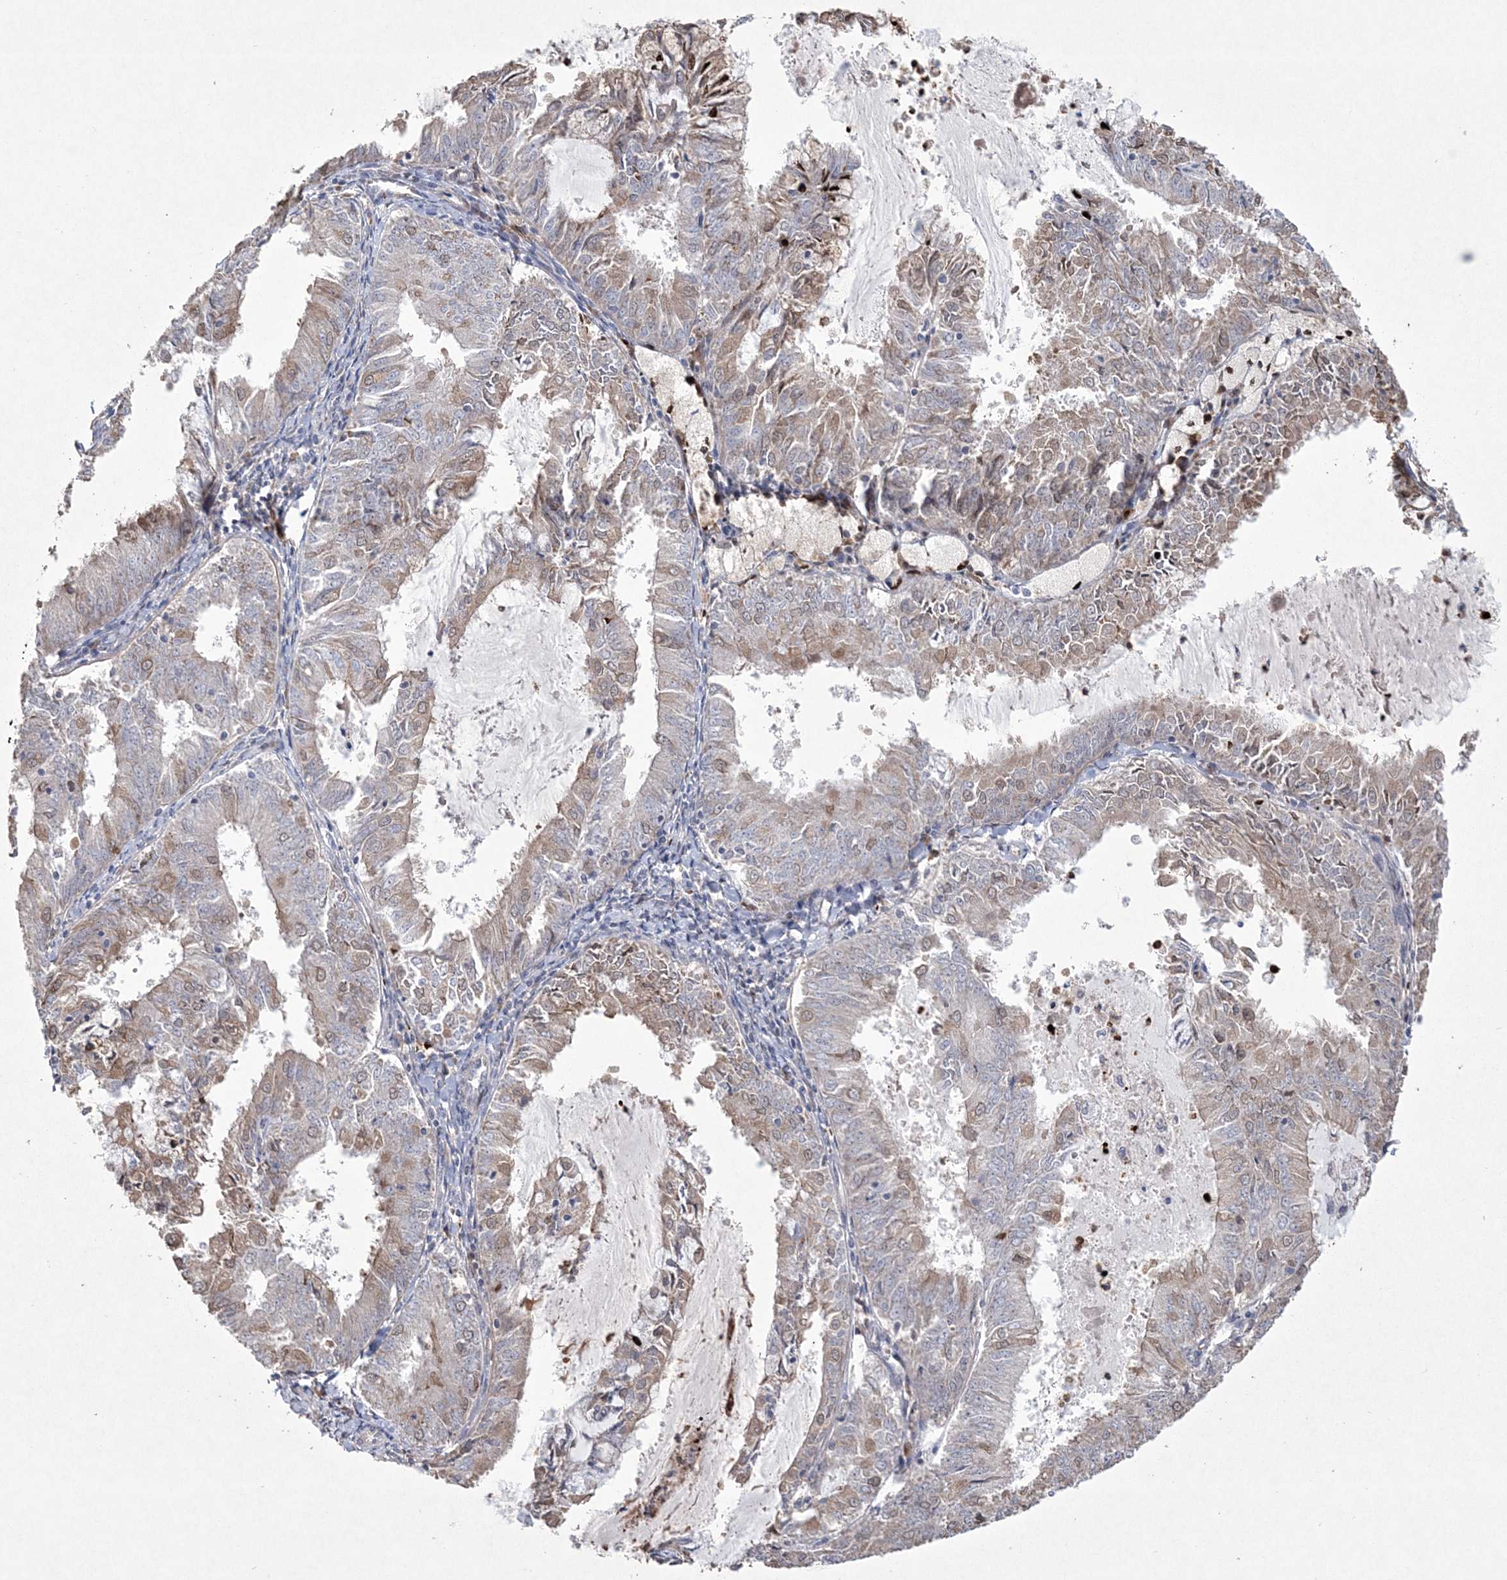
{"staining": {"intensity": "weak", "quantity": "<25%", "location": "cytoplasmic/membranous"}, "tissue": "endometrial cancer", "cell_type": "Tumor cells", "image_type": "cancer", "snomed": [{"axis": "morphology", "description": "Adenocarcinoma, NOS"}, {"axis": "topography", "description": "Endometrium"}], "caption": "Protein analysis of endometrial adenocarcinoma demonstrates no significant expression in tumor cells. The staining is performed using DAB (3,3'-diaminobenzidine) brown chromogen with nuclei counter-stained in using hematoxylin.", "gene": "DPCD", "patient": {"sex": "female", "age": 57}}